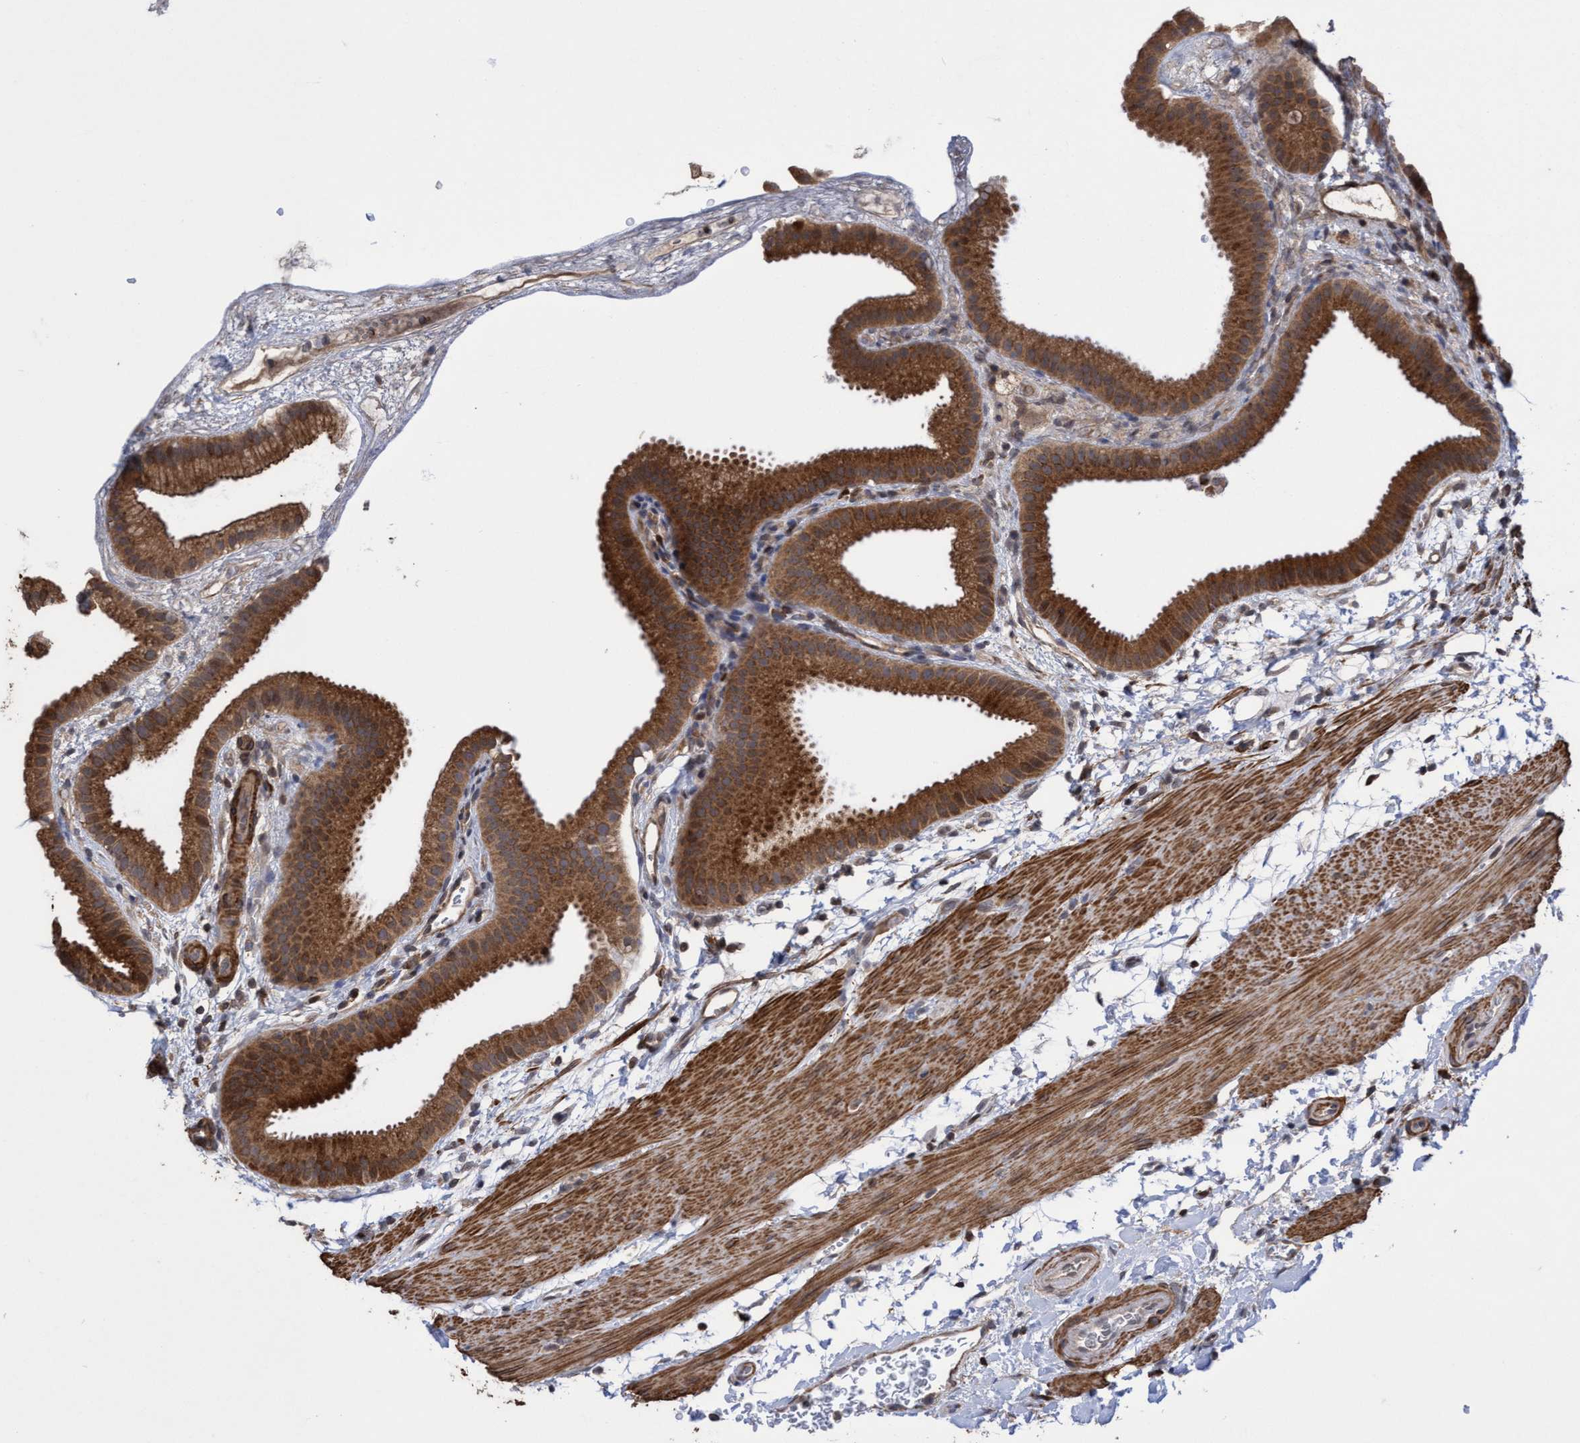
{"staining": {"intensity": "strong", "quantity": ">75%", "location": "cytoplasmic/membranous"}, "tissue": "gallbladder", "cell_type": "Glandular cells", "image_type": "normal", "snomed": [{"axis": "morphology", "description": "Normal tissue, NOS"}, {"axis": "topography", "description": "Gallbladder"}], "caption": "This histopathology image demonstrates IHC staining of benign gallbladder, with high strong cytoplasmic/membranous staining in about >75% of glandular cells.", "gene": "SLBP", "patient": {"sex": "female", "age": 64}}